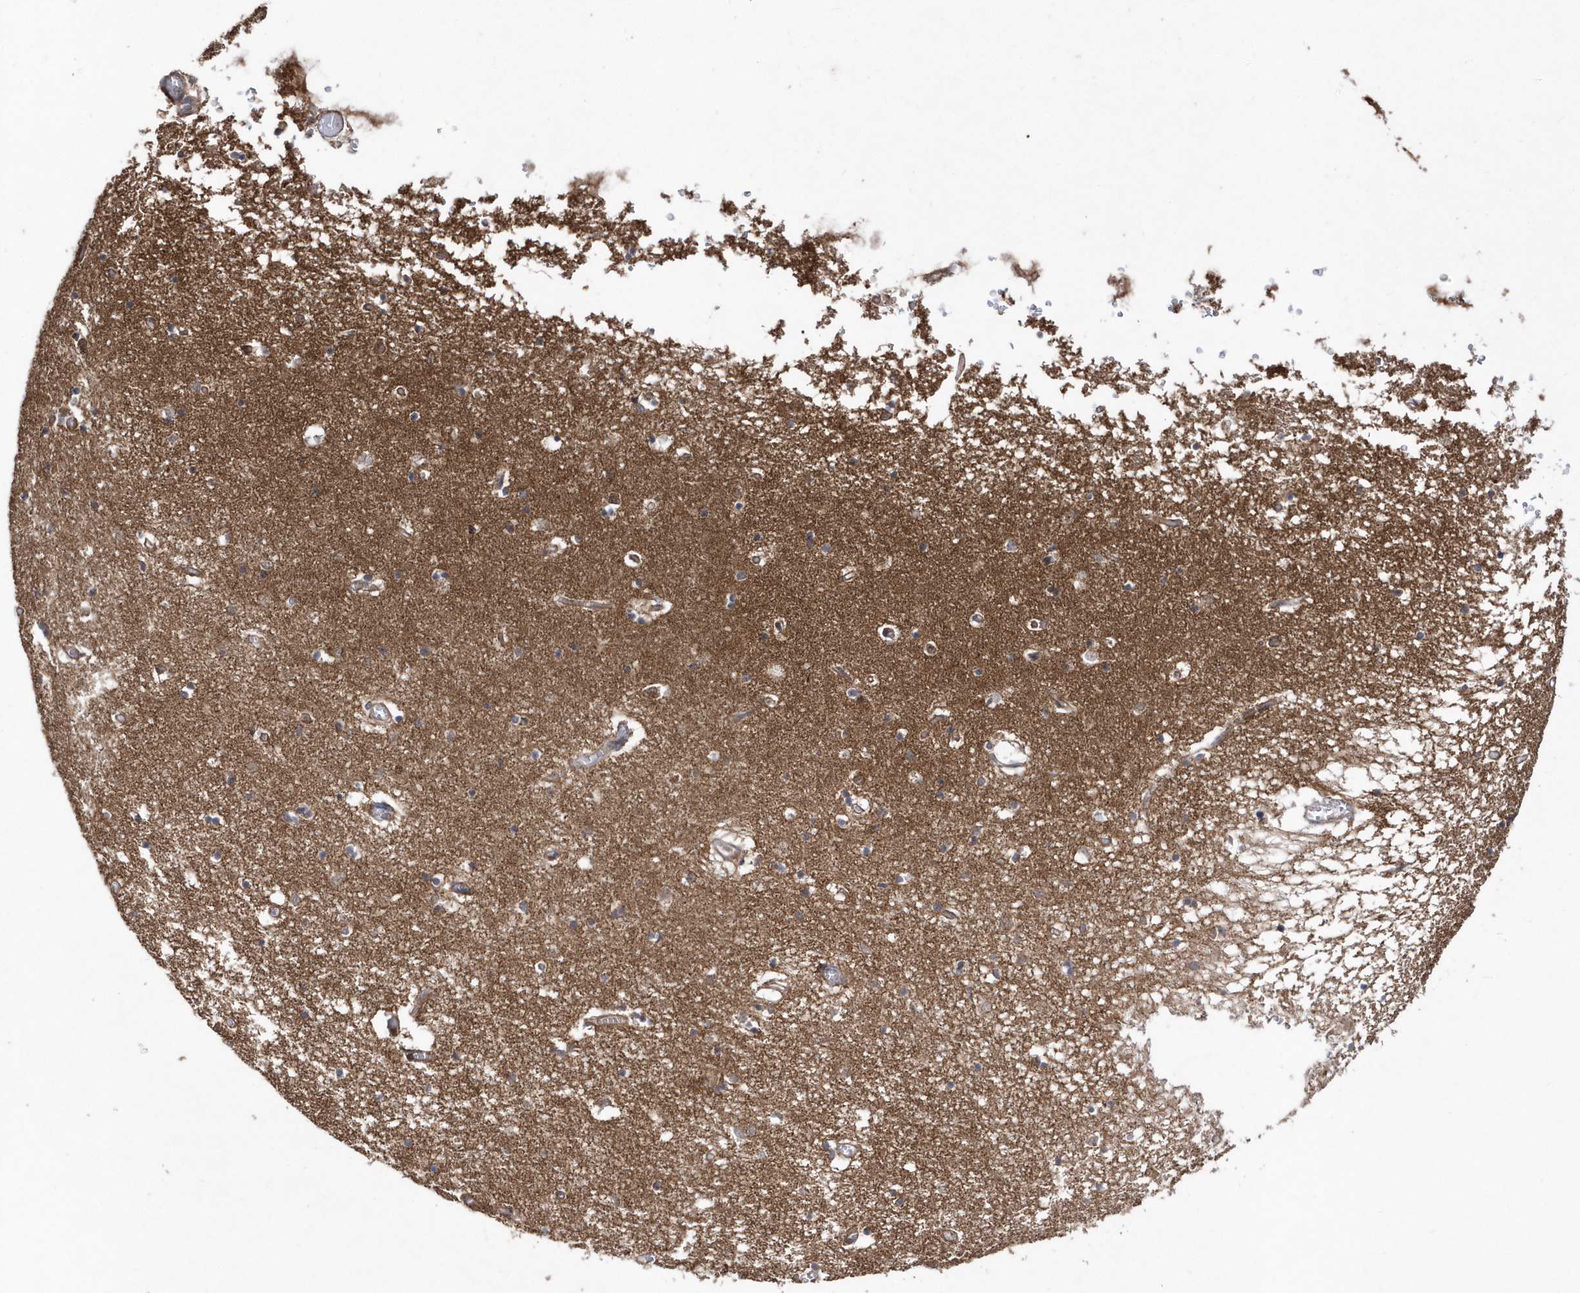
{"staining": {"intensity": "negative", "quantity": "none", "location": "none"}, "tissue": "hippocampus", "cell_type": "Glial cells", "image_type": "normal", "snomed": [{"axis": "morphology", "description": "Normal tissue, NOS"}, {"axis": "topography", "description": "Hippocampus"}], "caption": "Immunohistochemistry photomicrograph of normal hippocampus stained for a protein (brown), which displays no expression in glial cells. (DAB (3,3'-diaminobenzidine) immunohistochemistry (IHC) visualized using brightfield microscopy, high magnification).", "gene": "DALRD3", "patient": {"sex": "male", "age": 70}}